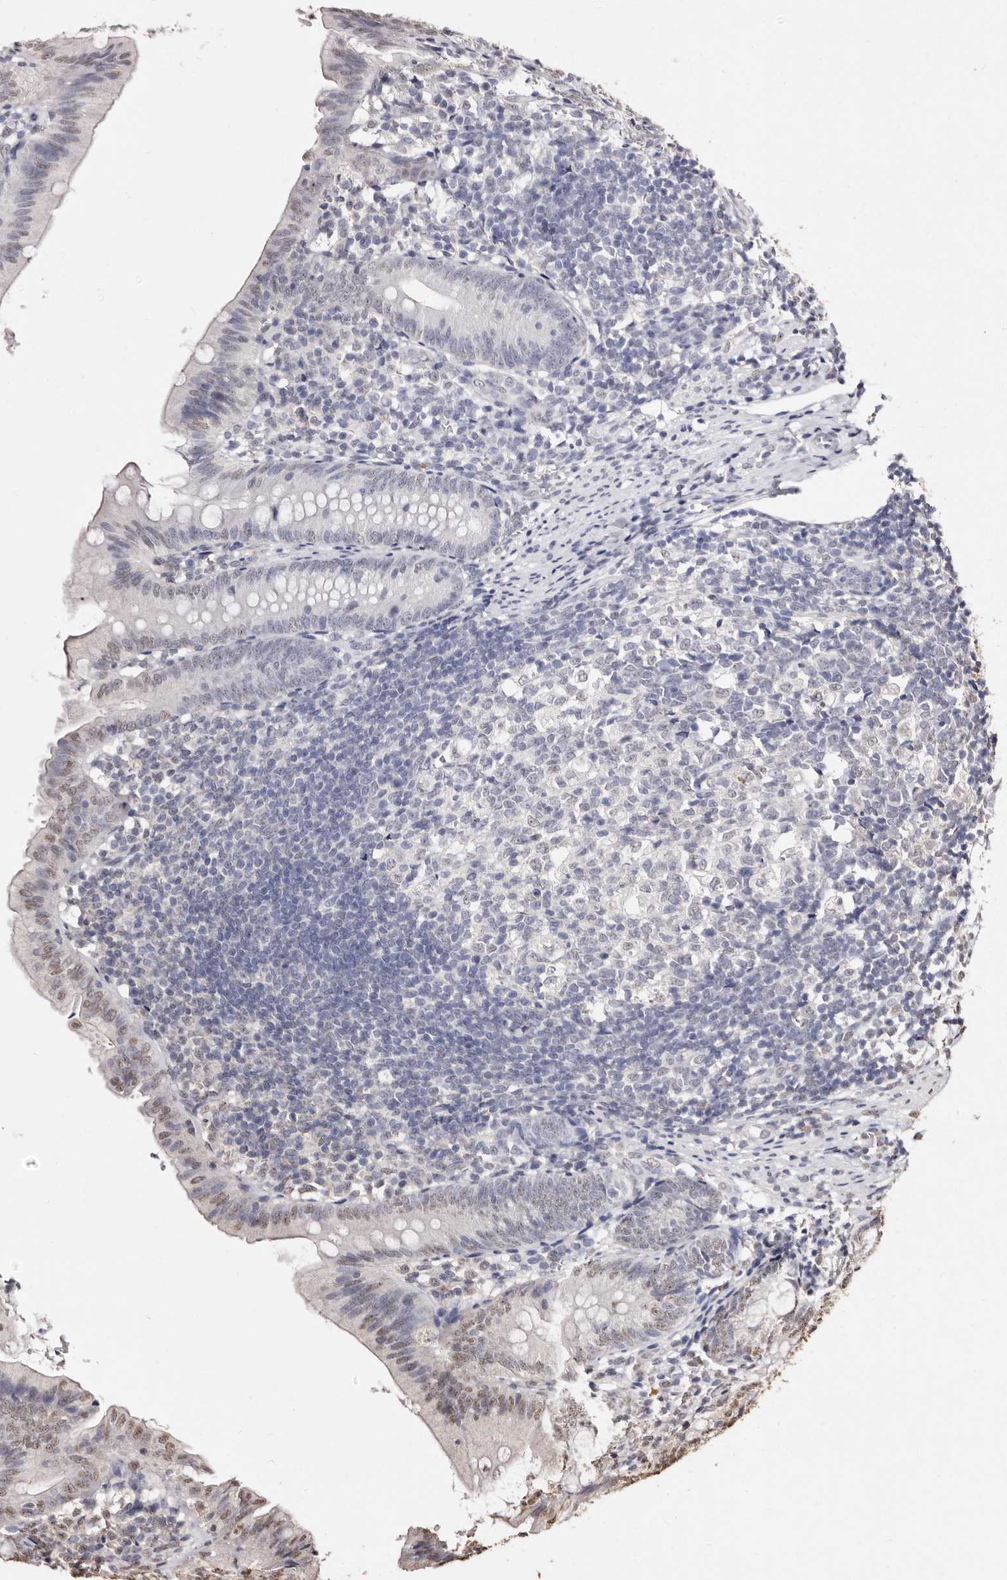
{"staining": {"intensity": "weak", "quantity": "25%-75%", "location": "nuclear"}, "tissue": "appendix", "cell_type": "Glandular cells", "image_type": "normal", "snomed": [{"axis": "morphology", "description": "Normal tissue, NOS"}, {"axis": "topography", "description": "Appendix"}], "caption": "An image showing weak nuclear staining in about 25%-75% of glandular cells in benign appendix, as visualized by brown immunohistochemical staining.", "gene": "ERBB4", "patient": {"sex": "male", "age": 1}}